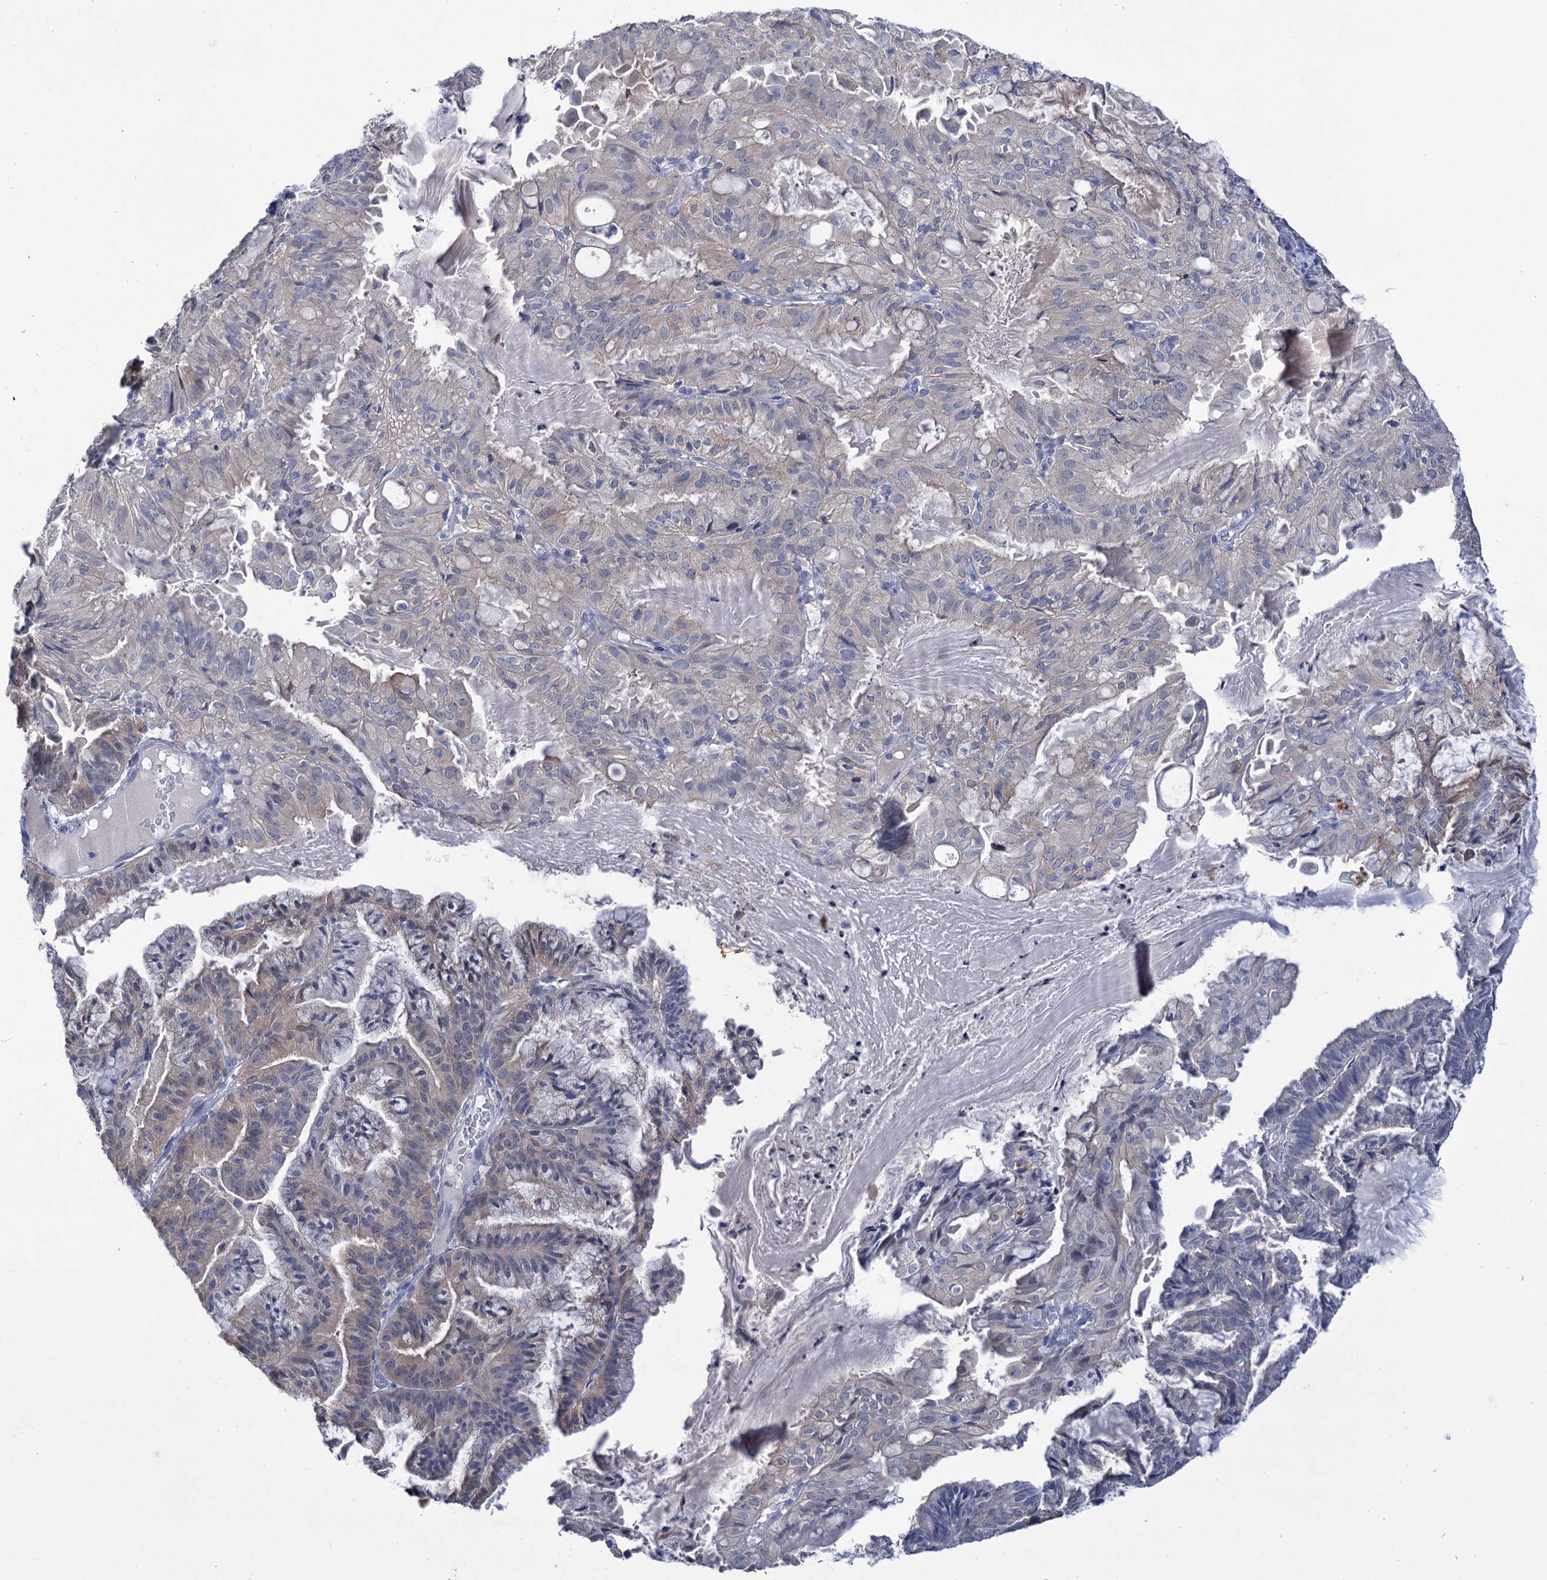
{"staining": {"intensity": "weak", "quantity": "25%-75%", "location": "cytoplasmic/membranous"}, "tissue": "endometrial cancer", "cell_type": "Tumor cells", "image_type": "cancer", "snomed": [{"axis": "morphology", "description": "Adenocarcinoma, NOS"}, {"axis": "topography", "description": "Endometrium"}], "caption": "This is an image of immunohistochemistry staining of endometrial cancer, which shows weak positivity in the cytoplasmic/membranous of tumor cells.", "gene": "LYZL4", "patient": {"sex": "female", "age": 86}}